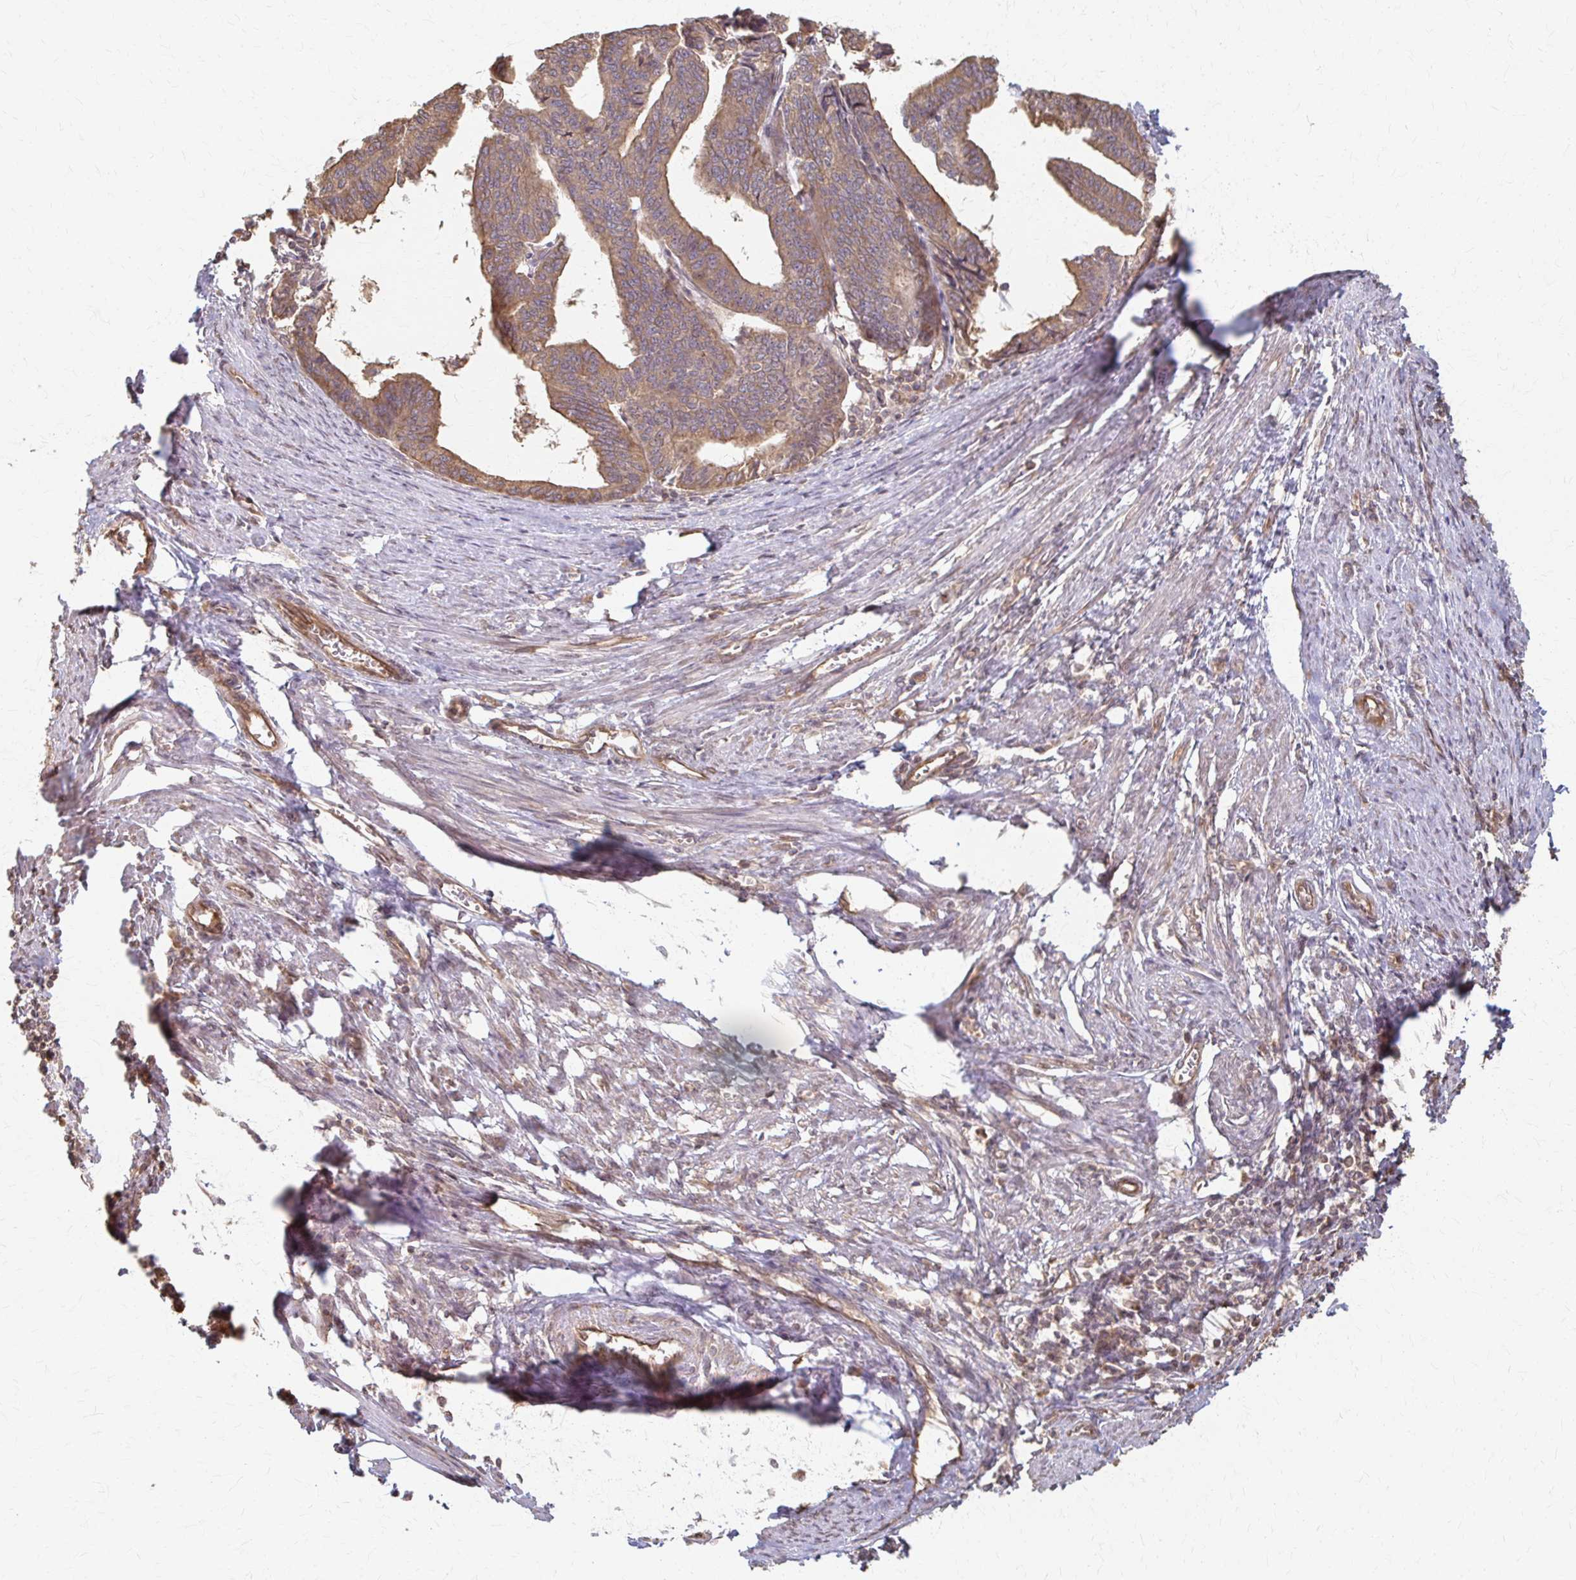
{"staining": {"intensity": "moderate", "quantity": ">75%", "location": "cytoplasmic/membranous"}, "tissue": "endometrial cancer", "cell_type": "Tumor cells", "image_type": "cancer", "snomed": [{"axis": "morphology", "description": "Adenocarcinoma, NOS"}, {"axis": "topography", "description": "Endometrium"}], "caption": "Immunohistochemical staining of human endometrial cancer shows medium levels of moderate cytoplasmic/membranous expression in about >75% of tumor cells.", "gene": "ARHGAP35", "patient": {"sex": "female", "age": 65}}